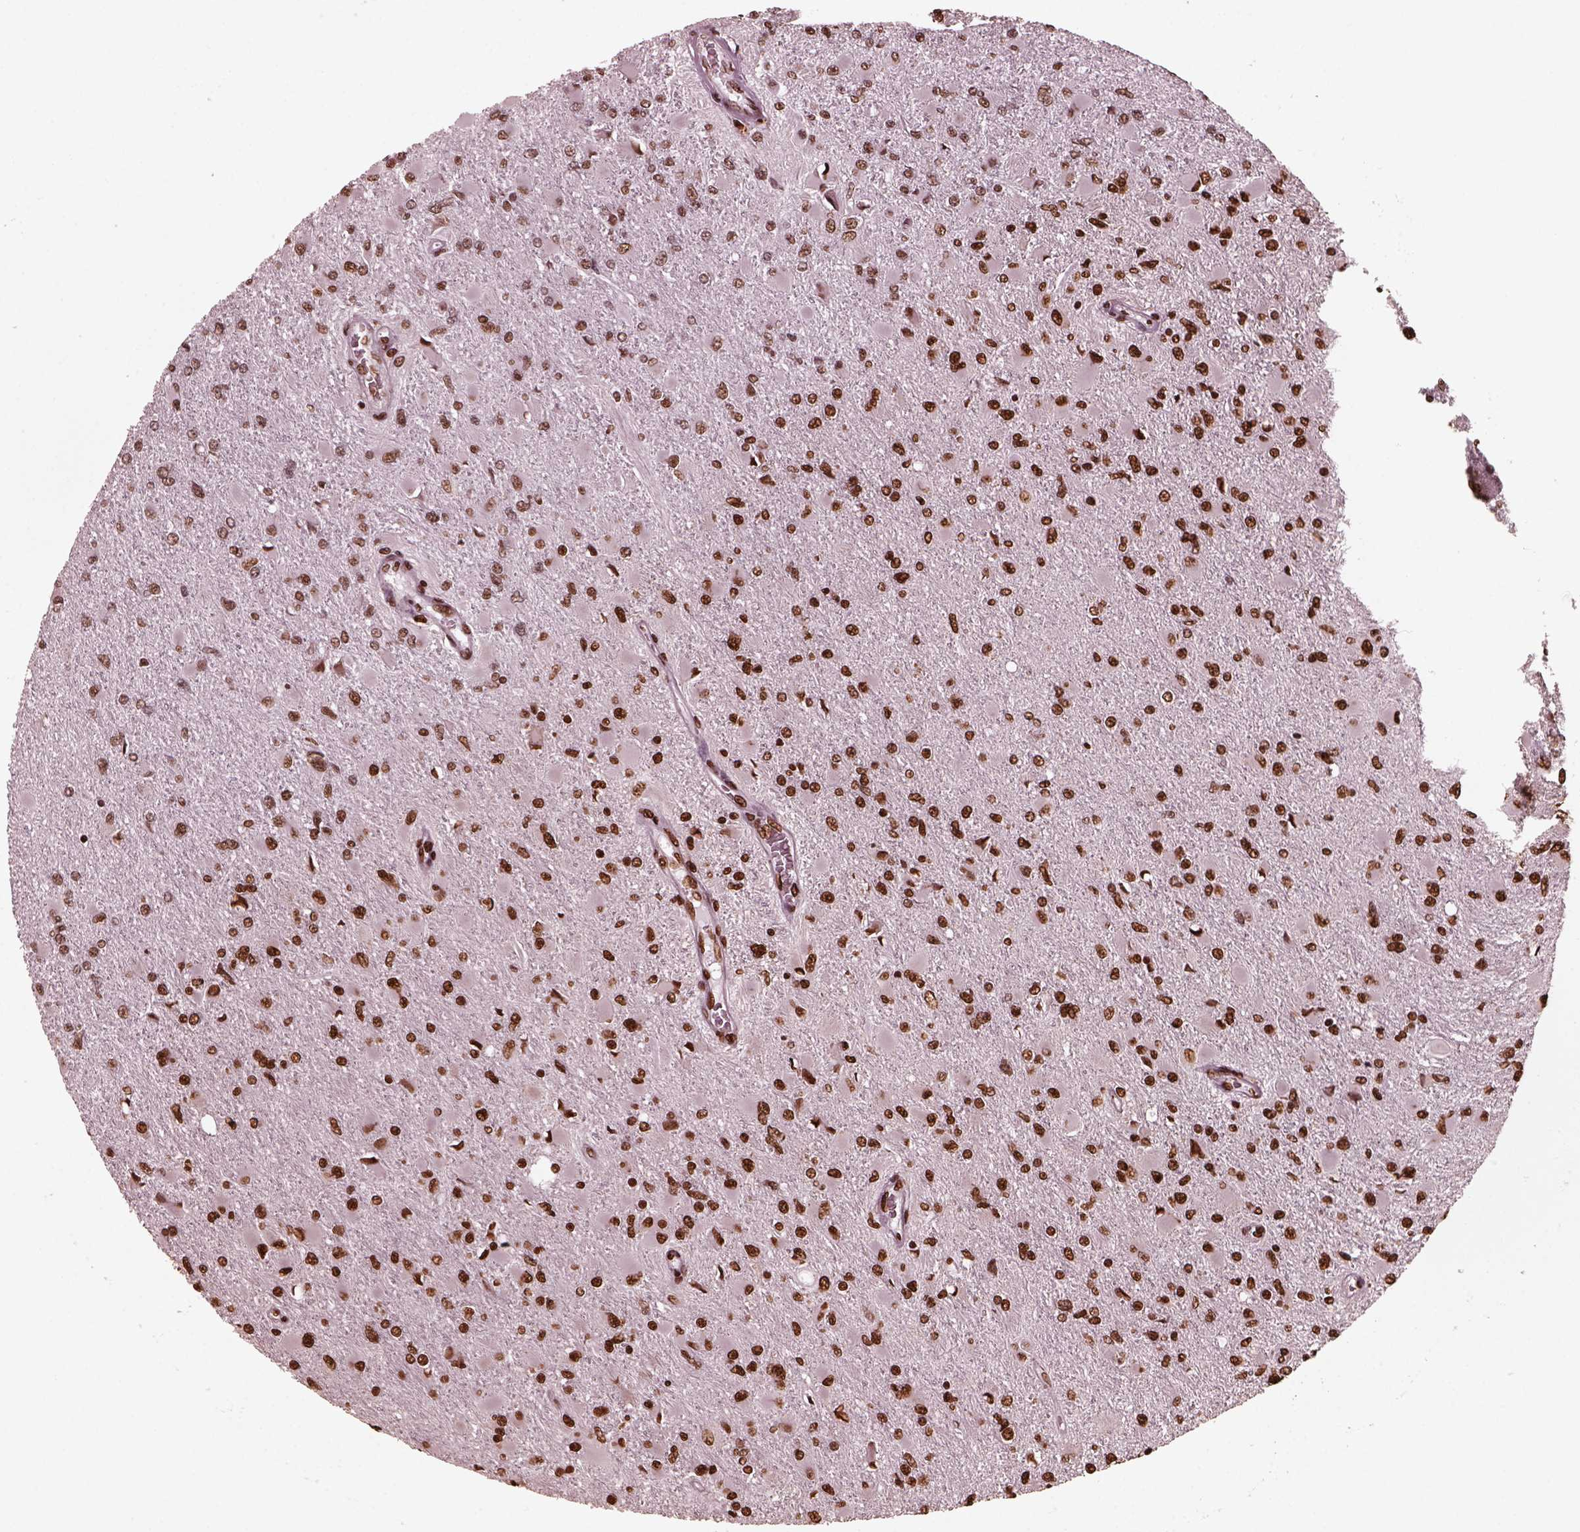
{"staining": {"intensity": "strong", "quantity": ">75%", "location": "nuclear"}, "tissue": "glioma", "cell_type": "Tumor cells", "image_type": "cancer", "snomed": [{"axis": "morphology", "description": "Glioma, malignant, High grade"}, {"axis": "topography", "description": "Cerebral cortex"}], "caption": "There is high levels of strong nuclear positivity in tumor cells of malignant high-grade glioma, as demonstrated by immunohistochemical staining (brown color).", "gene": "NSD1", "patient": {"sex": "female", "age": 36}}